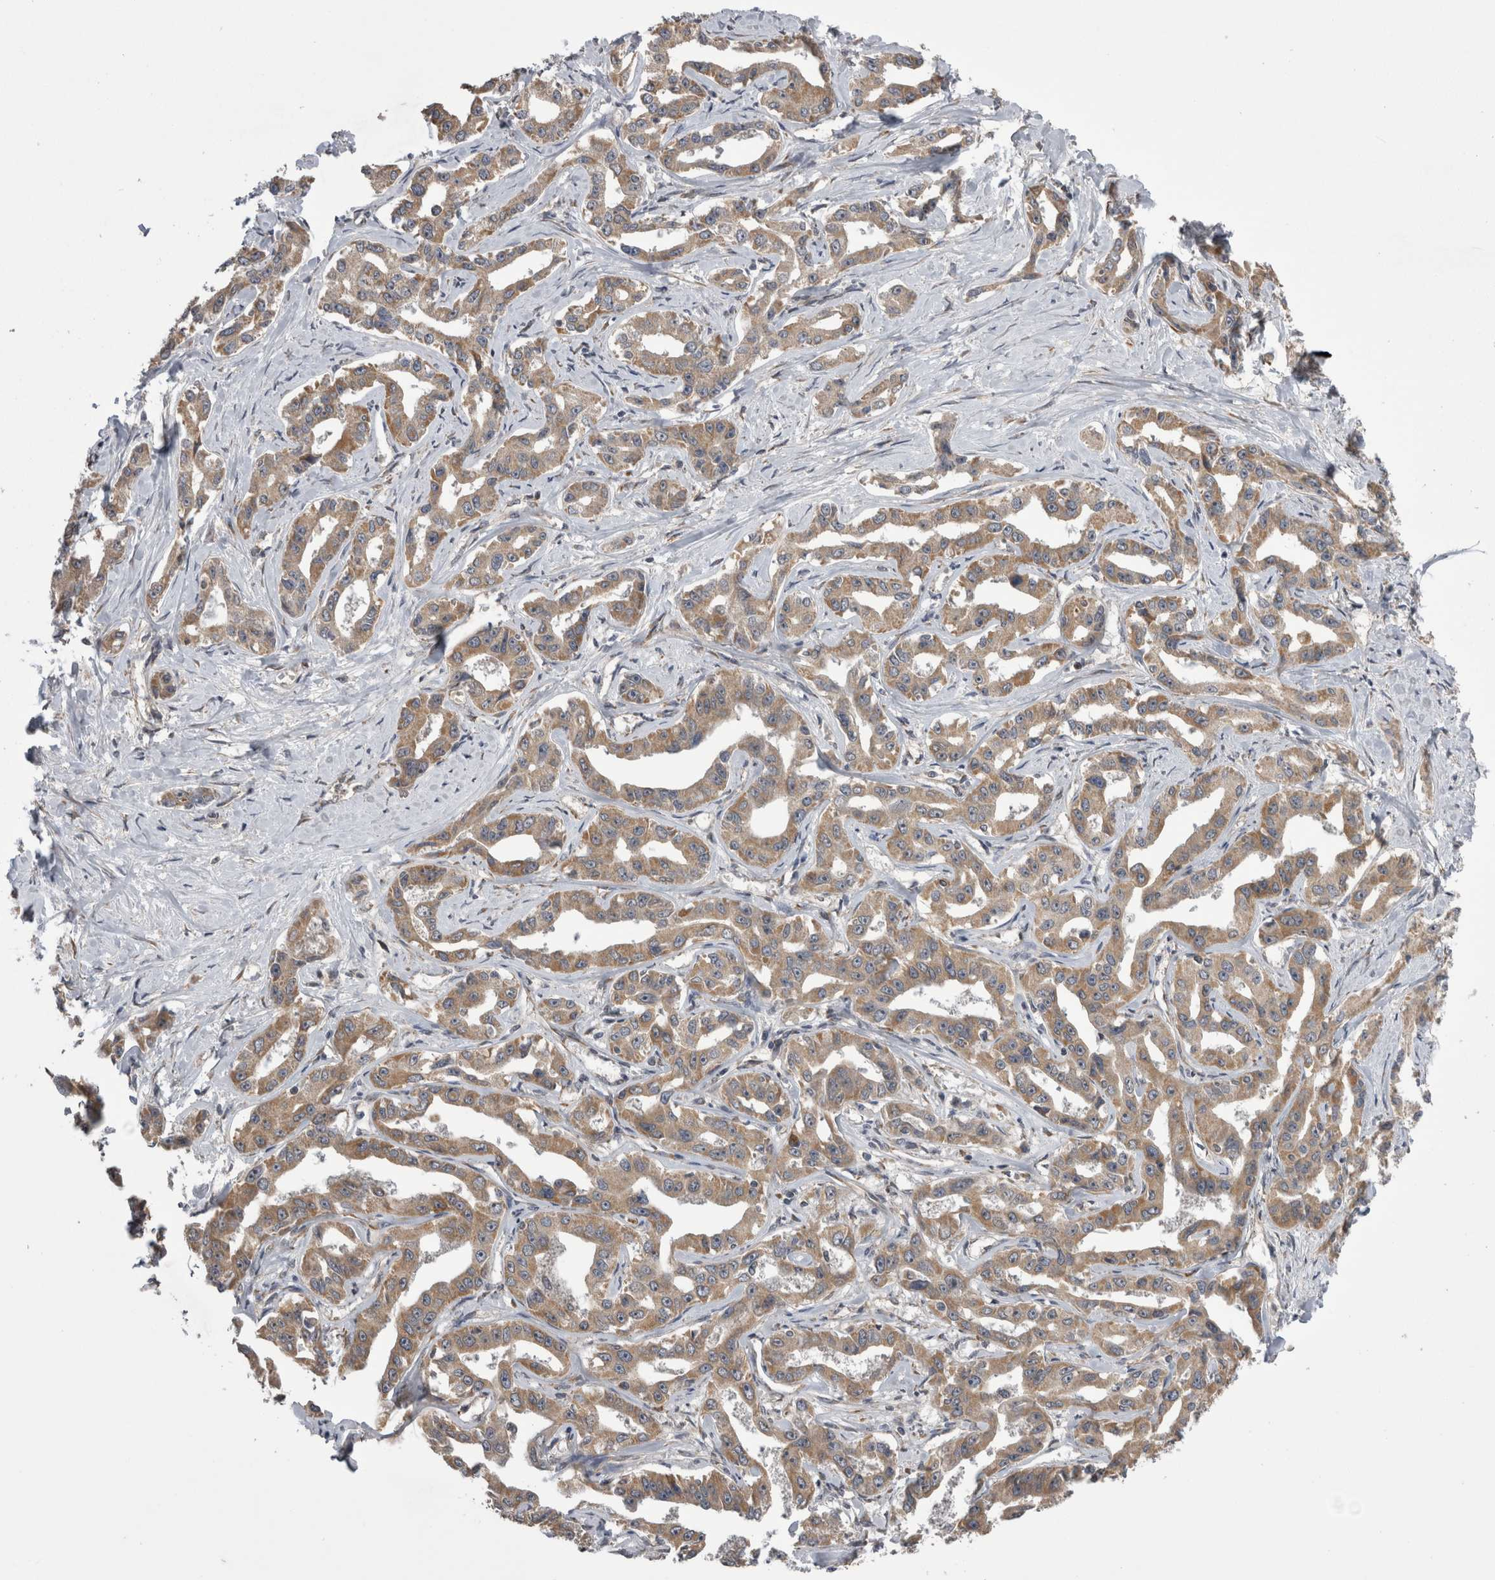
{"staining": {"intensity": "weak", "quantity": ">75%", "location": "cytoplasmic/membranous"}, "tissue": "liver cancer", "cell_type": "Tumor cells", "image_type": "cancer", "snomed": [{"axis": "morphology", "description": "Cholangiocarcinoma"}, {"axis": "topography", "description": "Liver"}], "caption": "Immunohistochemistry (IHC) photomicrograph of liver cancer stained for a protein (brown), which exhibits low levels of weak cytoplasmic/membranous positivity in about >75% of tumor cells.", "gene": "ARHGAP29", "patient": {"sex": "male", "age": 59}}